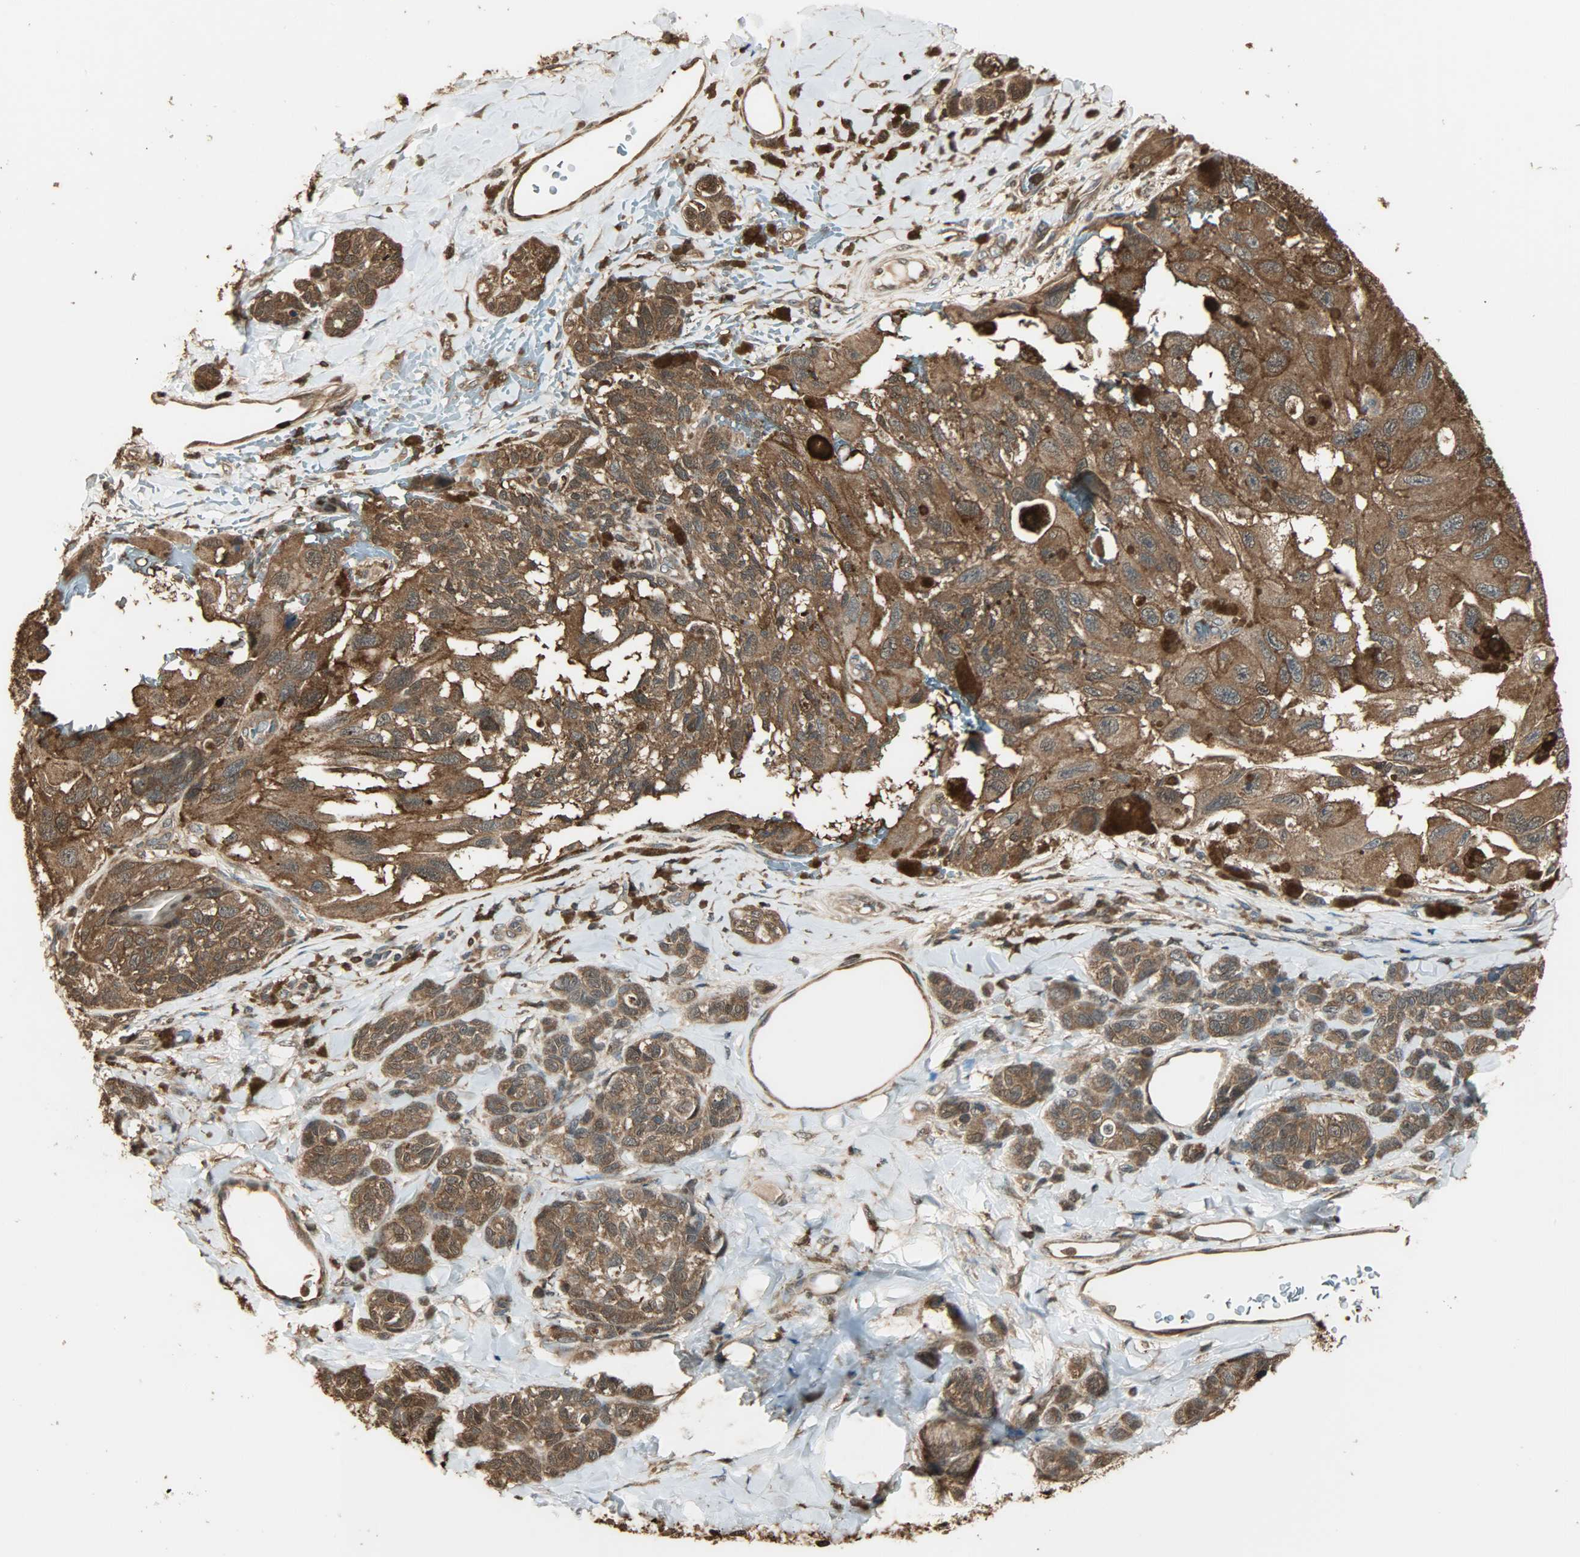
{"staining": {"intensity": "strong", "quantity": ">75%", "location": "cytoplasmic/membranous,nuclear"}, "tissue": "melanoma", "cell_type": "Tumor cells", "image_type": "cancer", "snomed": [{"axis": "morphology", "description": "Malignant melanoma, NOS"}, {"axis": "topography", "description": "Skin"}], "caption": "This is a histology image of immunohistochemistry staining of melanoma, which shows strong expression in the cytoplasmic/membranous and nuclear of tumor cells.", "gene": "YWHAZ", "patient": {"sex": "female", "age": 73}}